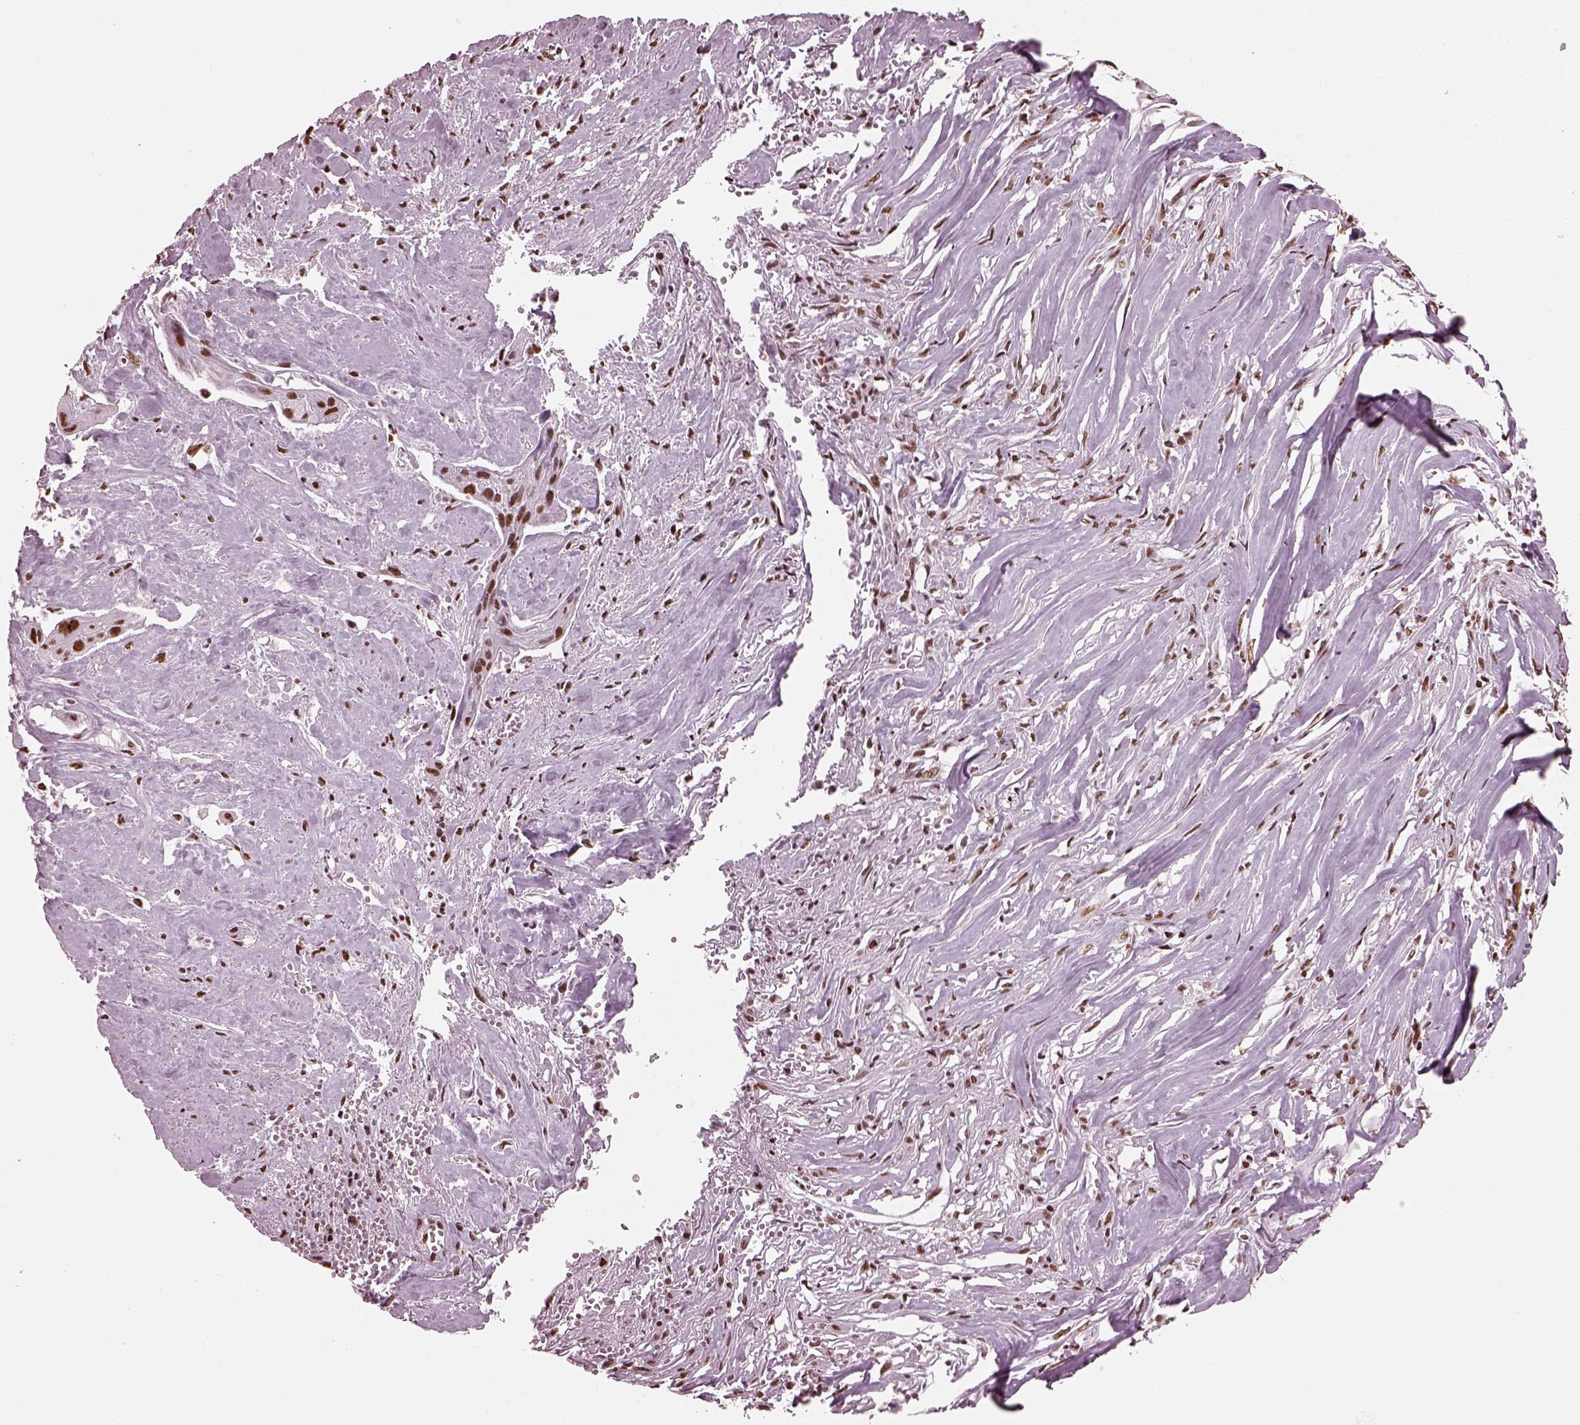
{"staining": {"intensity": "strong", "quantity": ">75%", "location": "nuclear"}, "tissue": "cervical cancer", "cell_type": "Tumor cells", "image_type": "cancer", "snomed": [{"axis": "morphology", "description": "Squamous cell carcinoma, NOS"}, {"axis": "topography", "description": "Cervix"}], "caption": "Approximately >75% of tumor cells in human cervical cancer show strong nuclear protein positivity as visualized by brown immunohistochemical staining.", "gene": "CBFA2T3", "patient": {"sex": "female", "age": 49}}